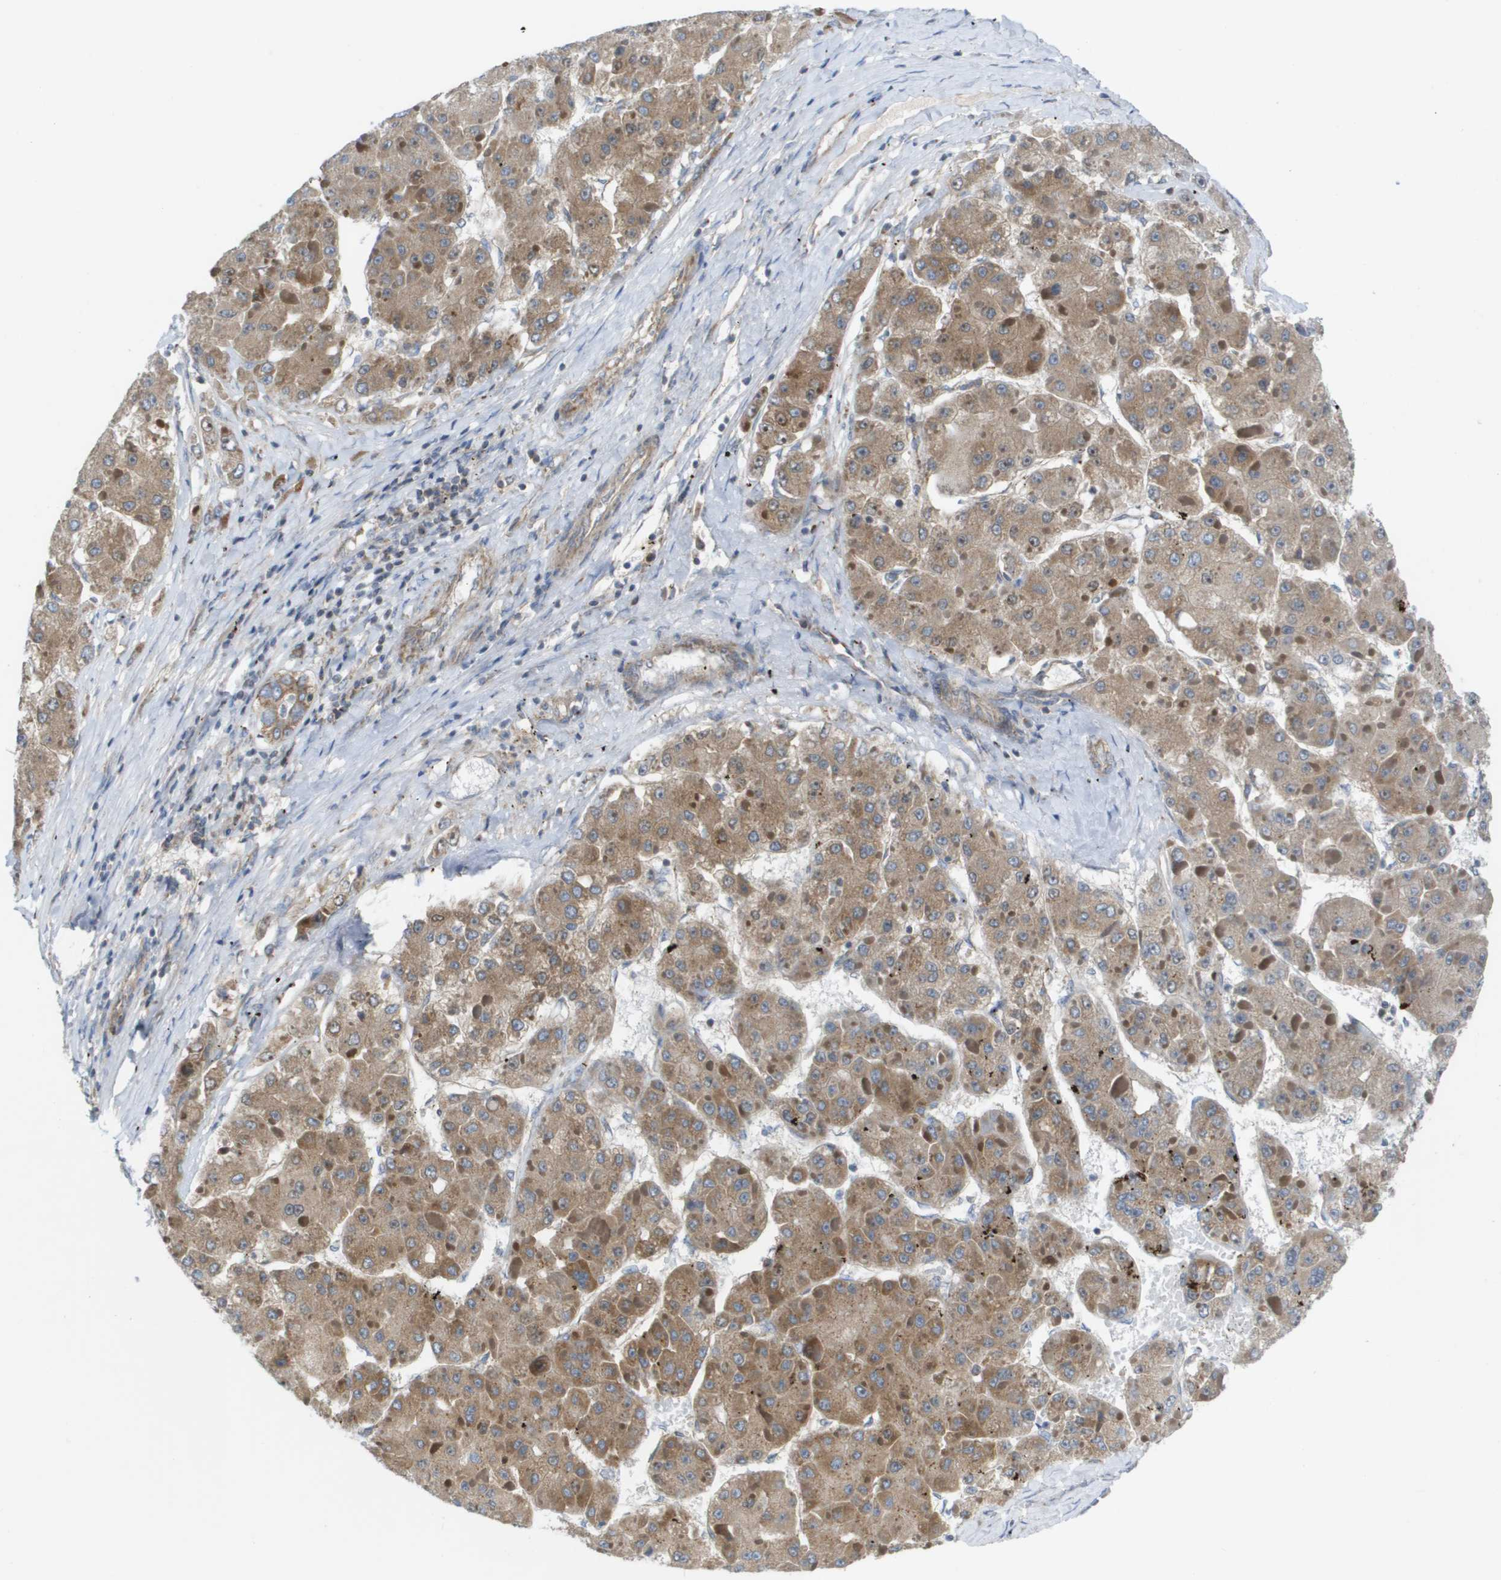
{"staining": {"intensity": "moderate", "quantity": ">75%", "location": "cytoplasmic/membranous"}, "tissue": "liver cancer", "cell_type": "Tumor cells", "image_type": "cancer", "snomed": [{"axis": "morphology", "description": "Carcinoma, Hepatocellular, NOS"}, {"axis": "topography", "description": "Liver"}], "caption": "Protein positivity by immunohistochemistry (IHC) reveals moderate cytoplasmic/membranous expression in about >75% of tumor cells in hepatocellular carcinoma (liver).", "gene": "FIS1", "patient": {"sex": "female", "age": 73}}